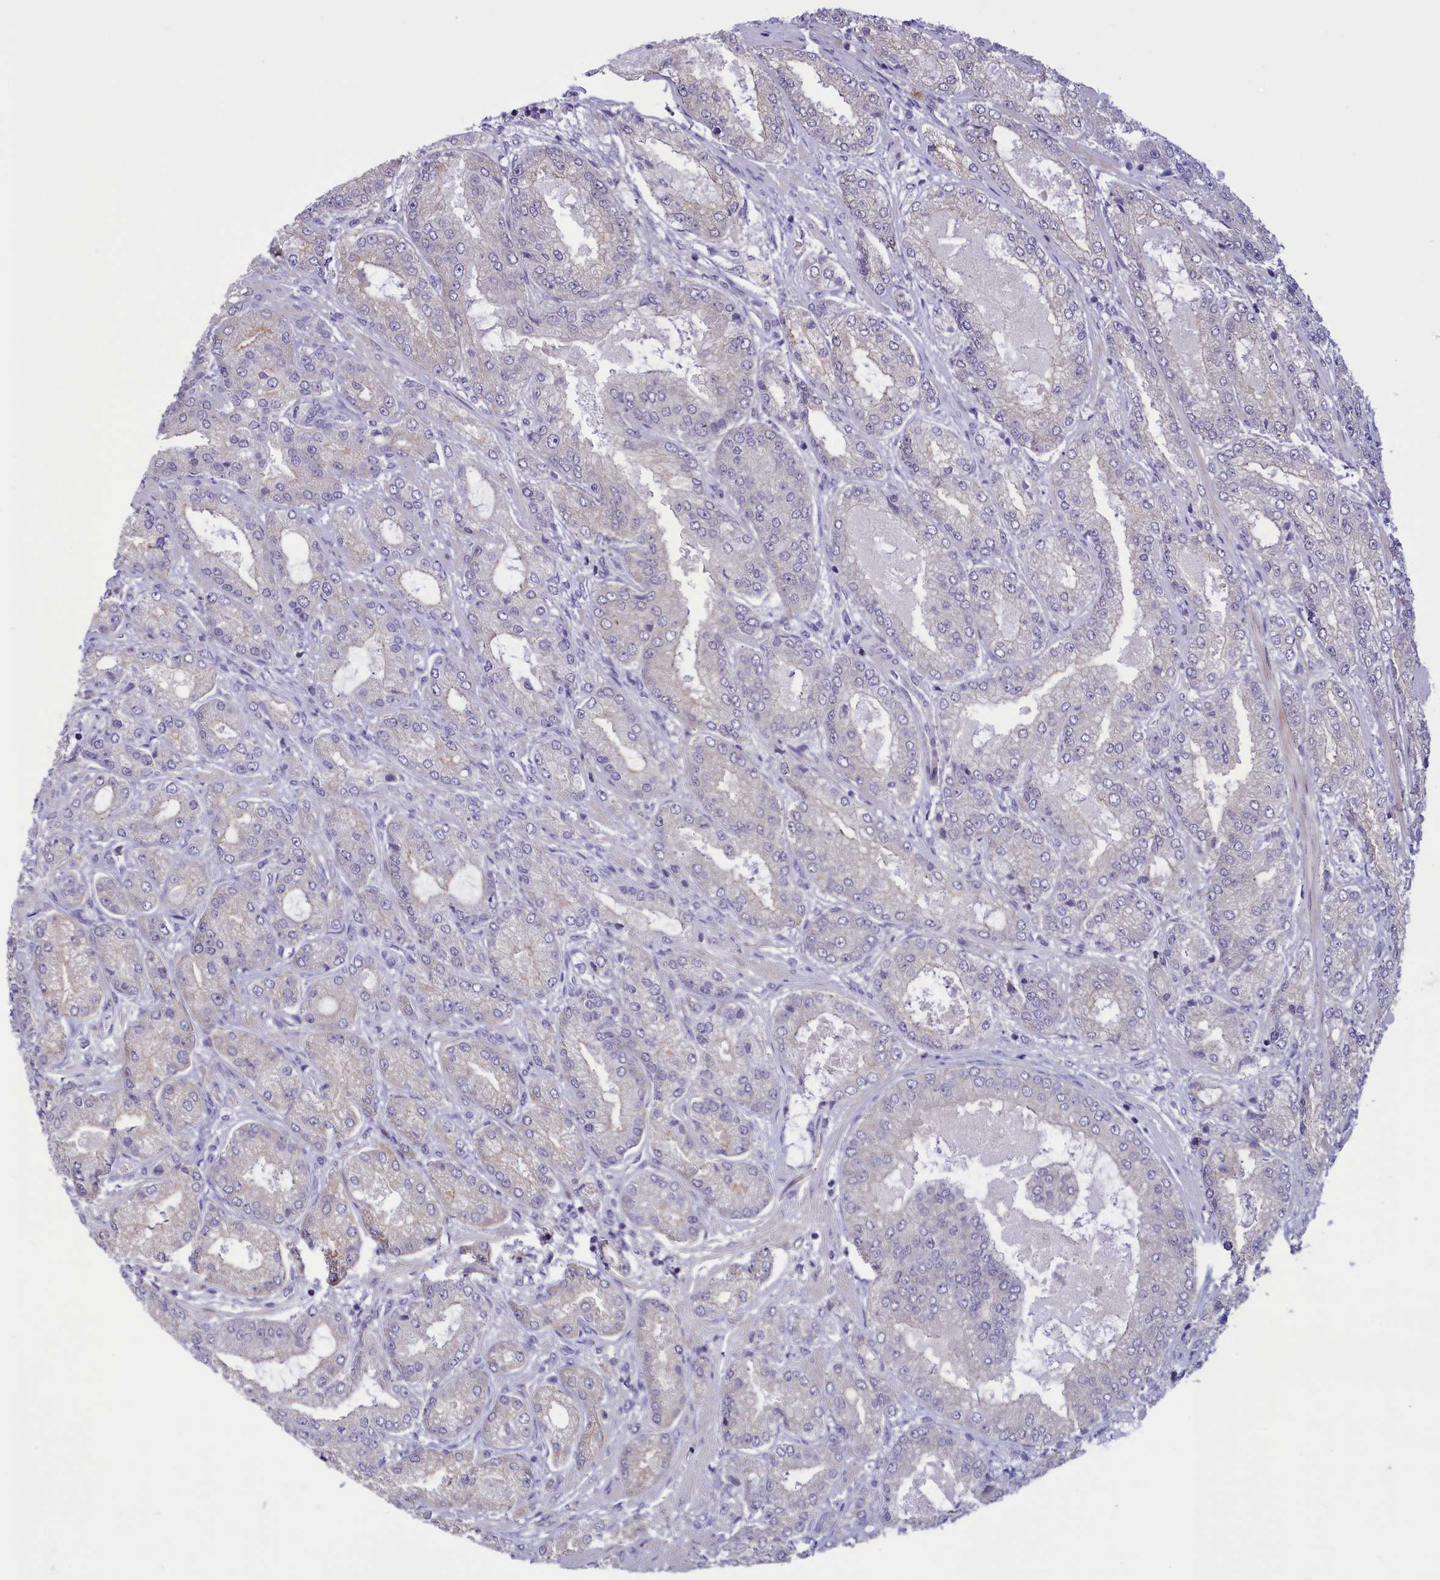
{"staining": {"intensity": "weak", "quantity": "<25%", "location": "cytoplasmic/membranous"}, "tissue": "prostate cancer", "cell_type": "Tumor cells", "image_type": "cancer", "snomed": [{"axis": "morphology", "description": "Adenocarcinoma, High grade"}, {"axis": "topography", "description": "Prostate"}], "caption": "Tumor cells show no significant positivity in prostate adenocarcinoma (high-grade).", "gene": "CORO2A", "patient": {"sex": "male", "age": 71}}